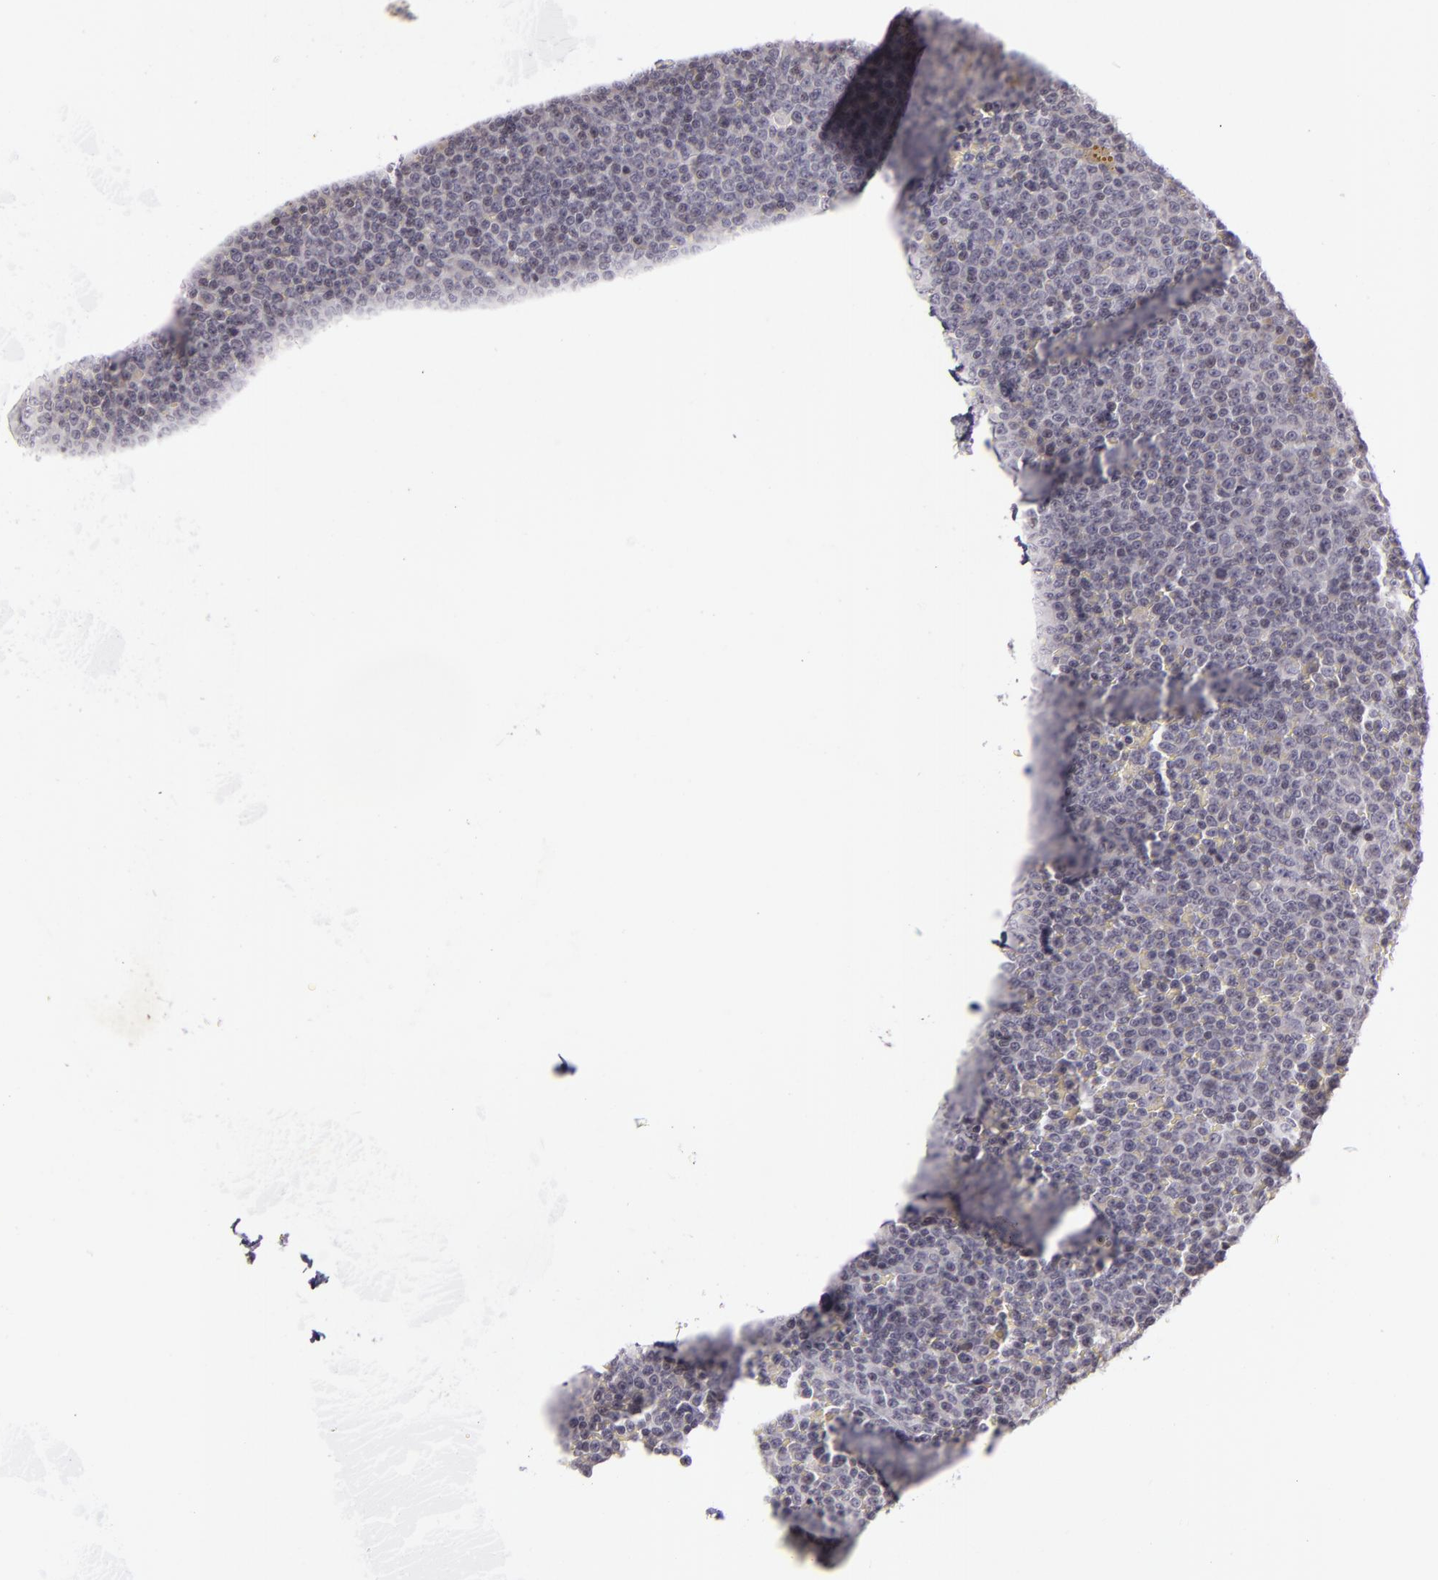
{"staining": {"intensity": "negative", "quantity": "none", "location": "none"}, "tissue": "lymphoma", "cell_type": "Tumor cells", "image_type": "cancer", "snomed": [{"axis": "morphology", "description": "Malignant lymphoma, non-Hodgkin's type, Low grade"}, {"axis": "topography", "description": "Lymph node"}], "caption": "The IHC histopathology image has no significant expression in tumor cells of lymphoma tissue. (Immunohistochemistry, brightfield microscopy, high magnification).", "gene": "AKAP6", "patient": {"sex": "male", "age": 50}}